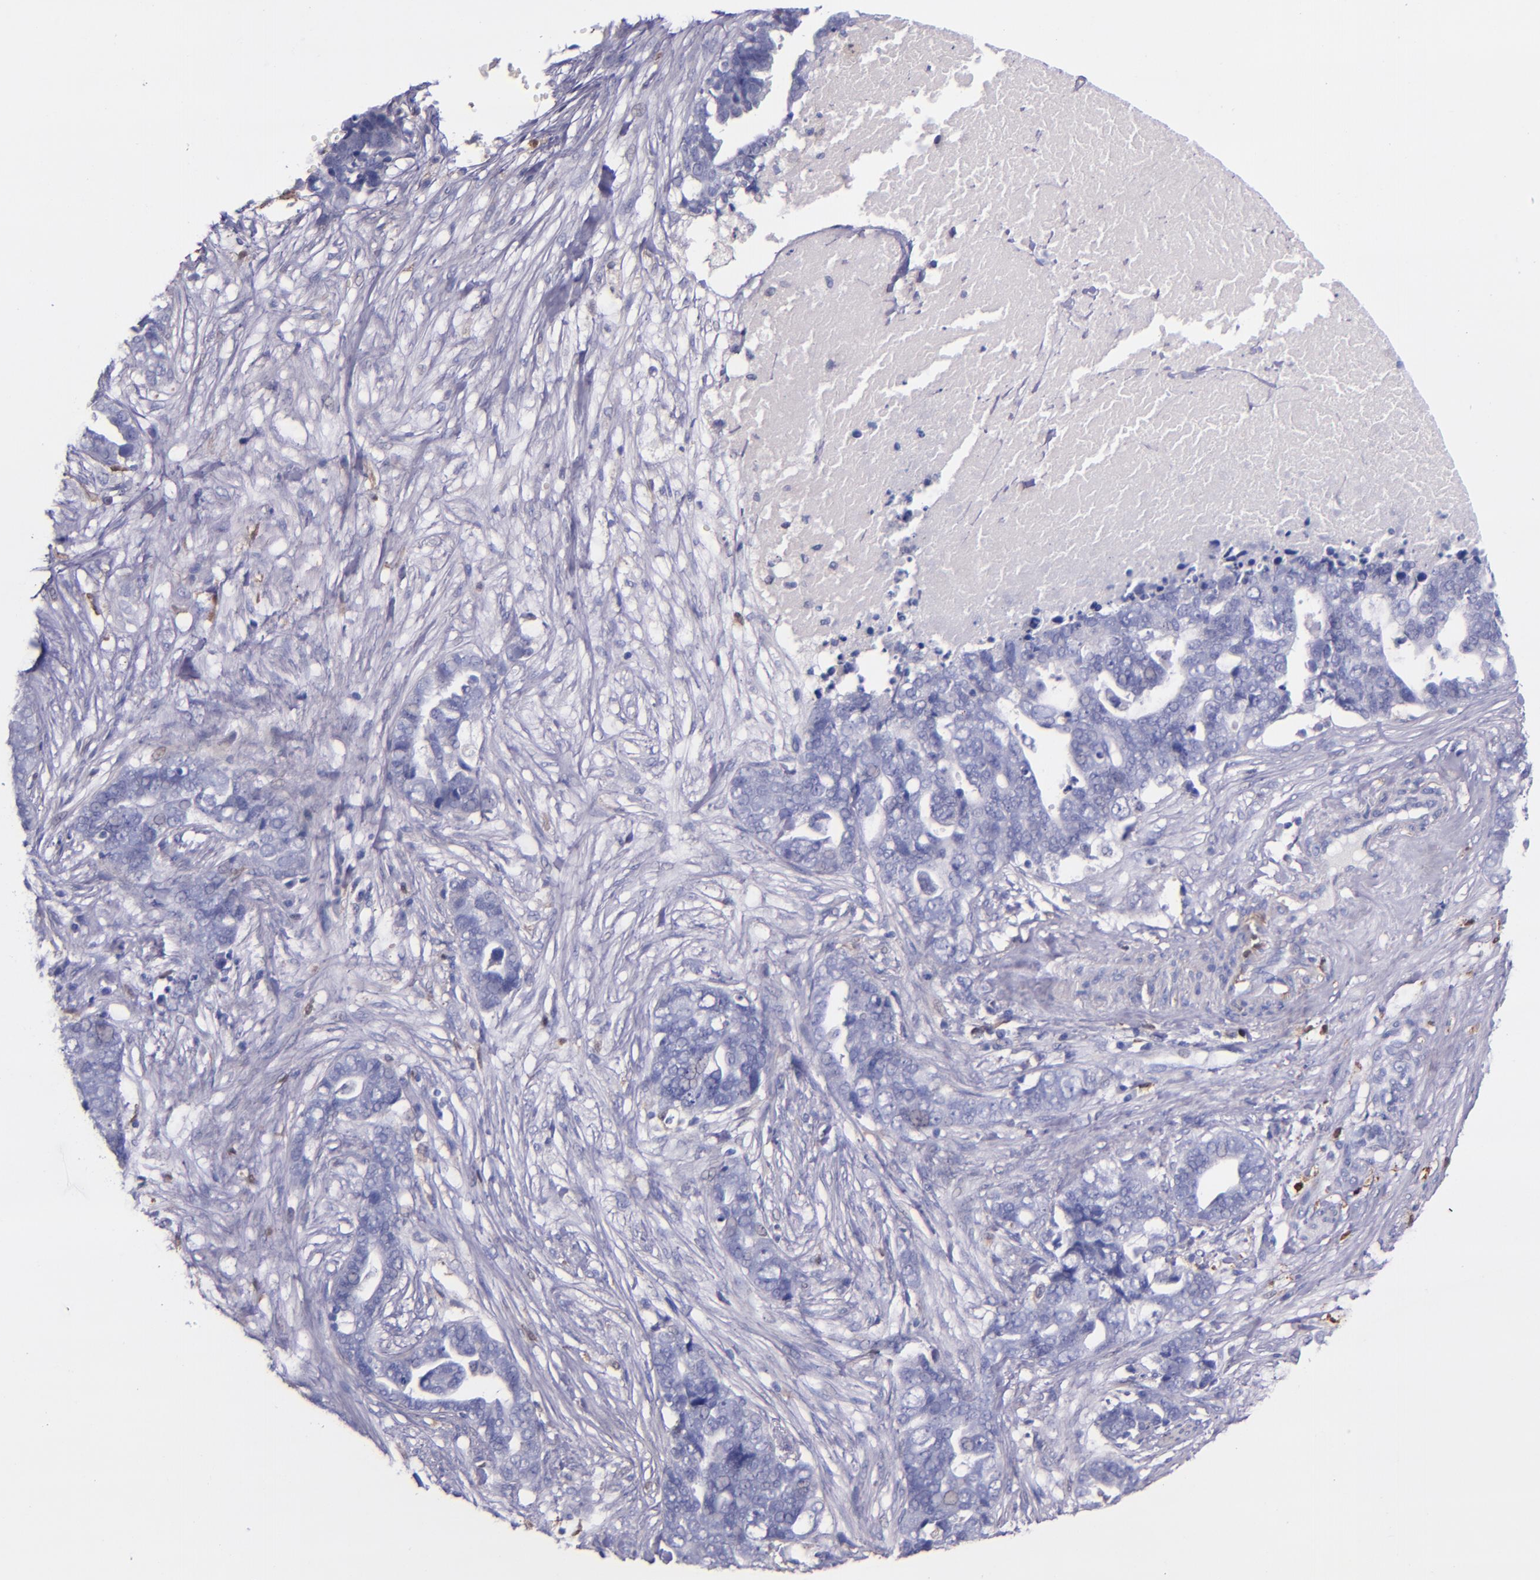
{"staining": {"intensity": "negative", "quantity": "none", "location": "none"}, "tissue": "ovarian cancer", "cell_type": "Tumor cells", "image_type": "cancer", "snomed": [{"axis": "morphology", "description": "Normal tissue, NOS"}, {"axis": "morphology", "description": "Cystadenocarcinoma, serous, NOS"}, {"axis": "topography", "description": "Fallopian tube"}, {"axis": "topography", "description": "Ovary"}], "caption": "Tumor cells are negative for brown protein staining in ovarian serous cystadenocarcinoma.", "gene": "F13A1", "patient": {"sex": "female", "age": 56}}